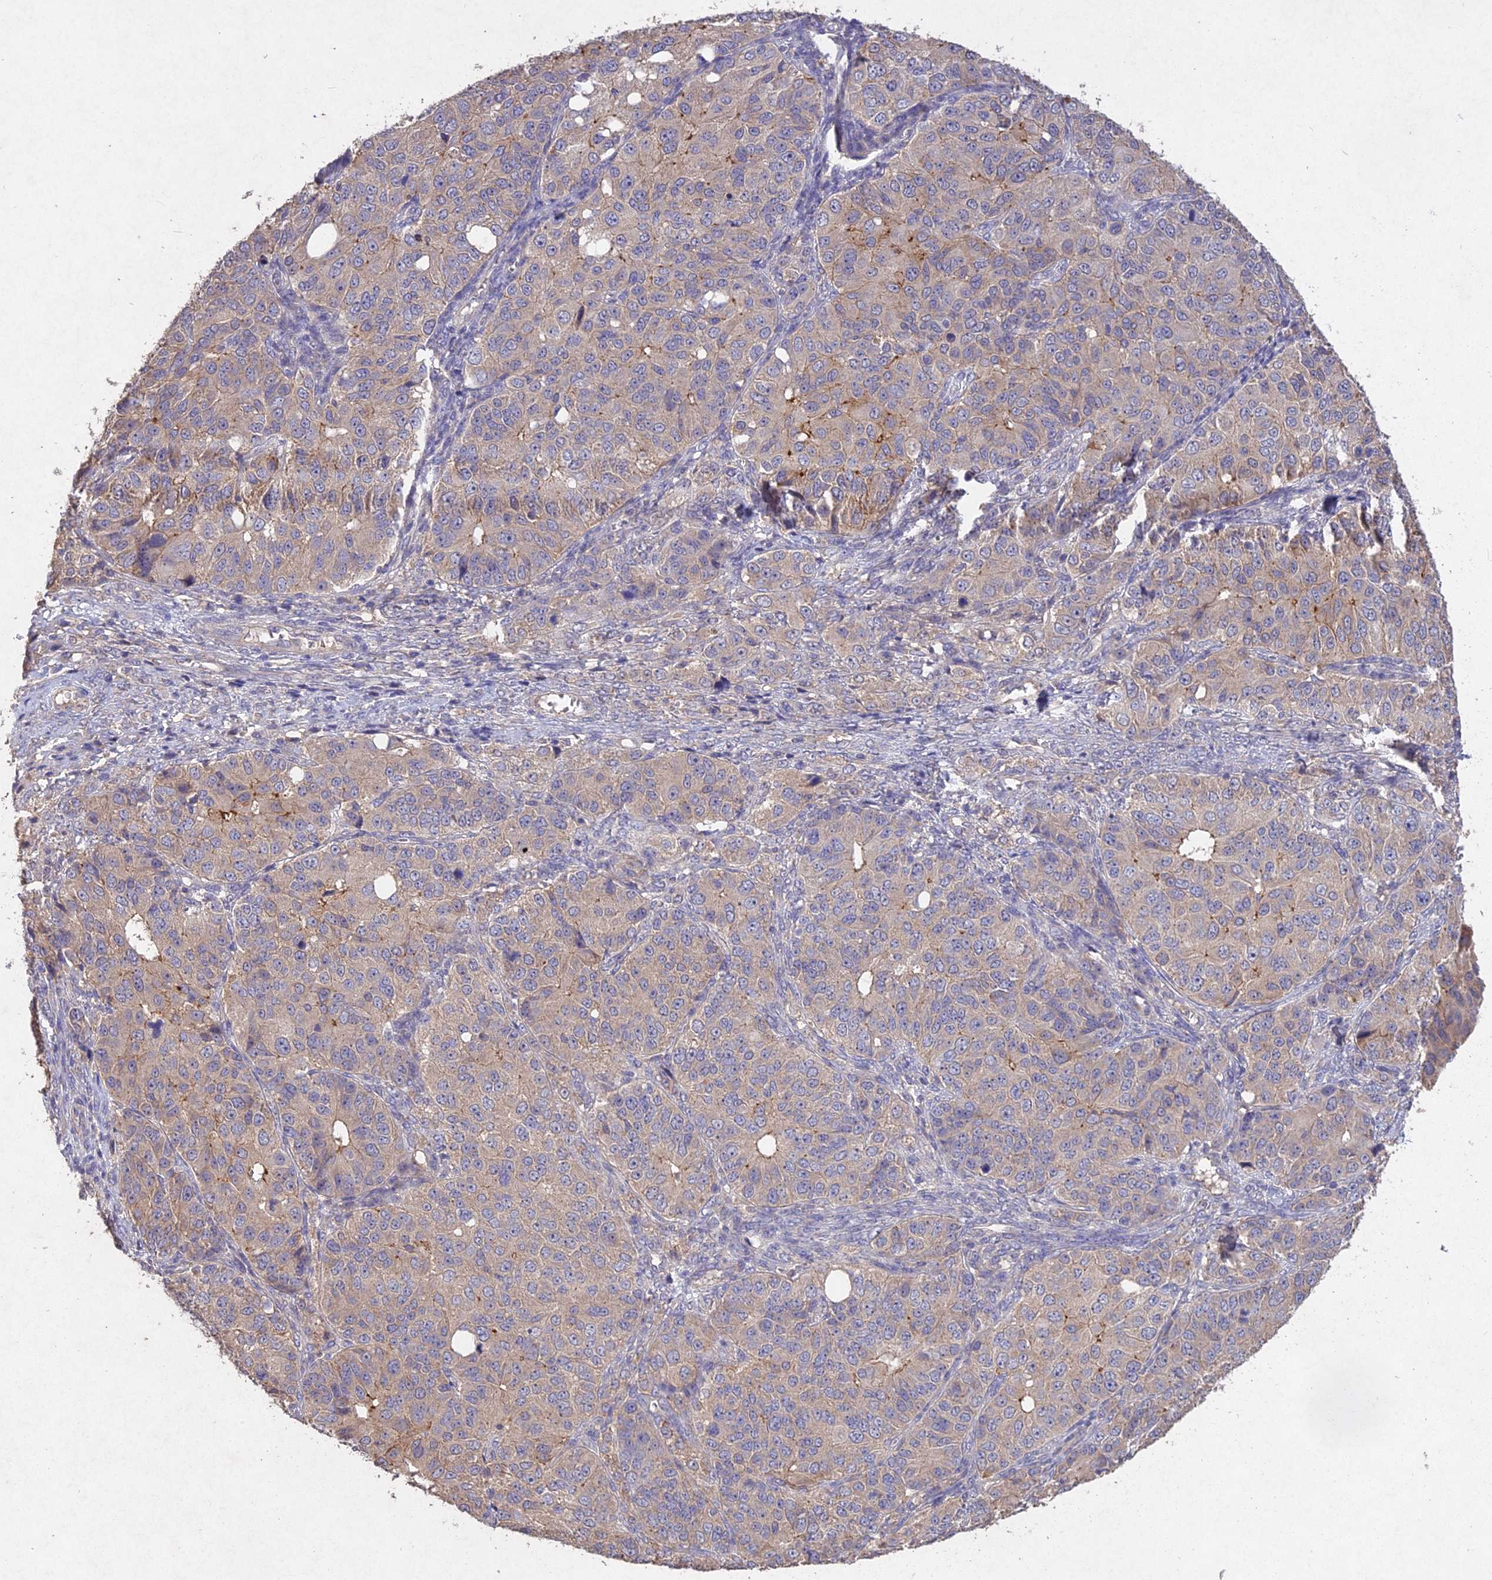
{"staining": {"intensity": "negative", "quantity": "none", "location": "none"}, "tissue": "ovarian cancer", "cell_type": "Tumor cells", "image_type": "cancer", "snomed": [{"axis": "morphology", "description": "Carcinoma, endometroid"}, {"axis": "topography", "description": "Ovary"}], "caption": "Ovarian cancer stained for a protein using immunohistochemistry demonstrates no staining tumor cells.", "gene": "SLC26A4", "patient": {"sex": "female", "age": 51}}